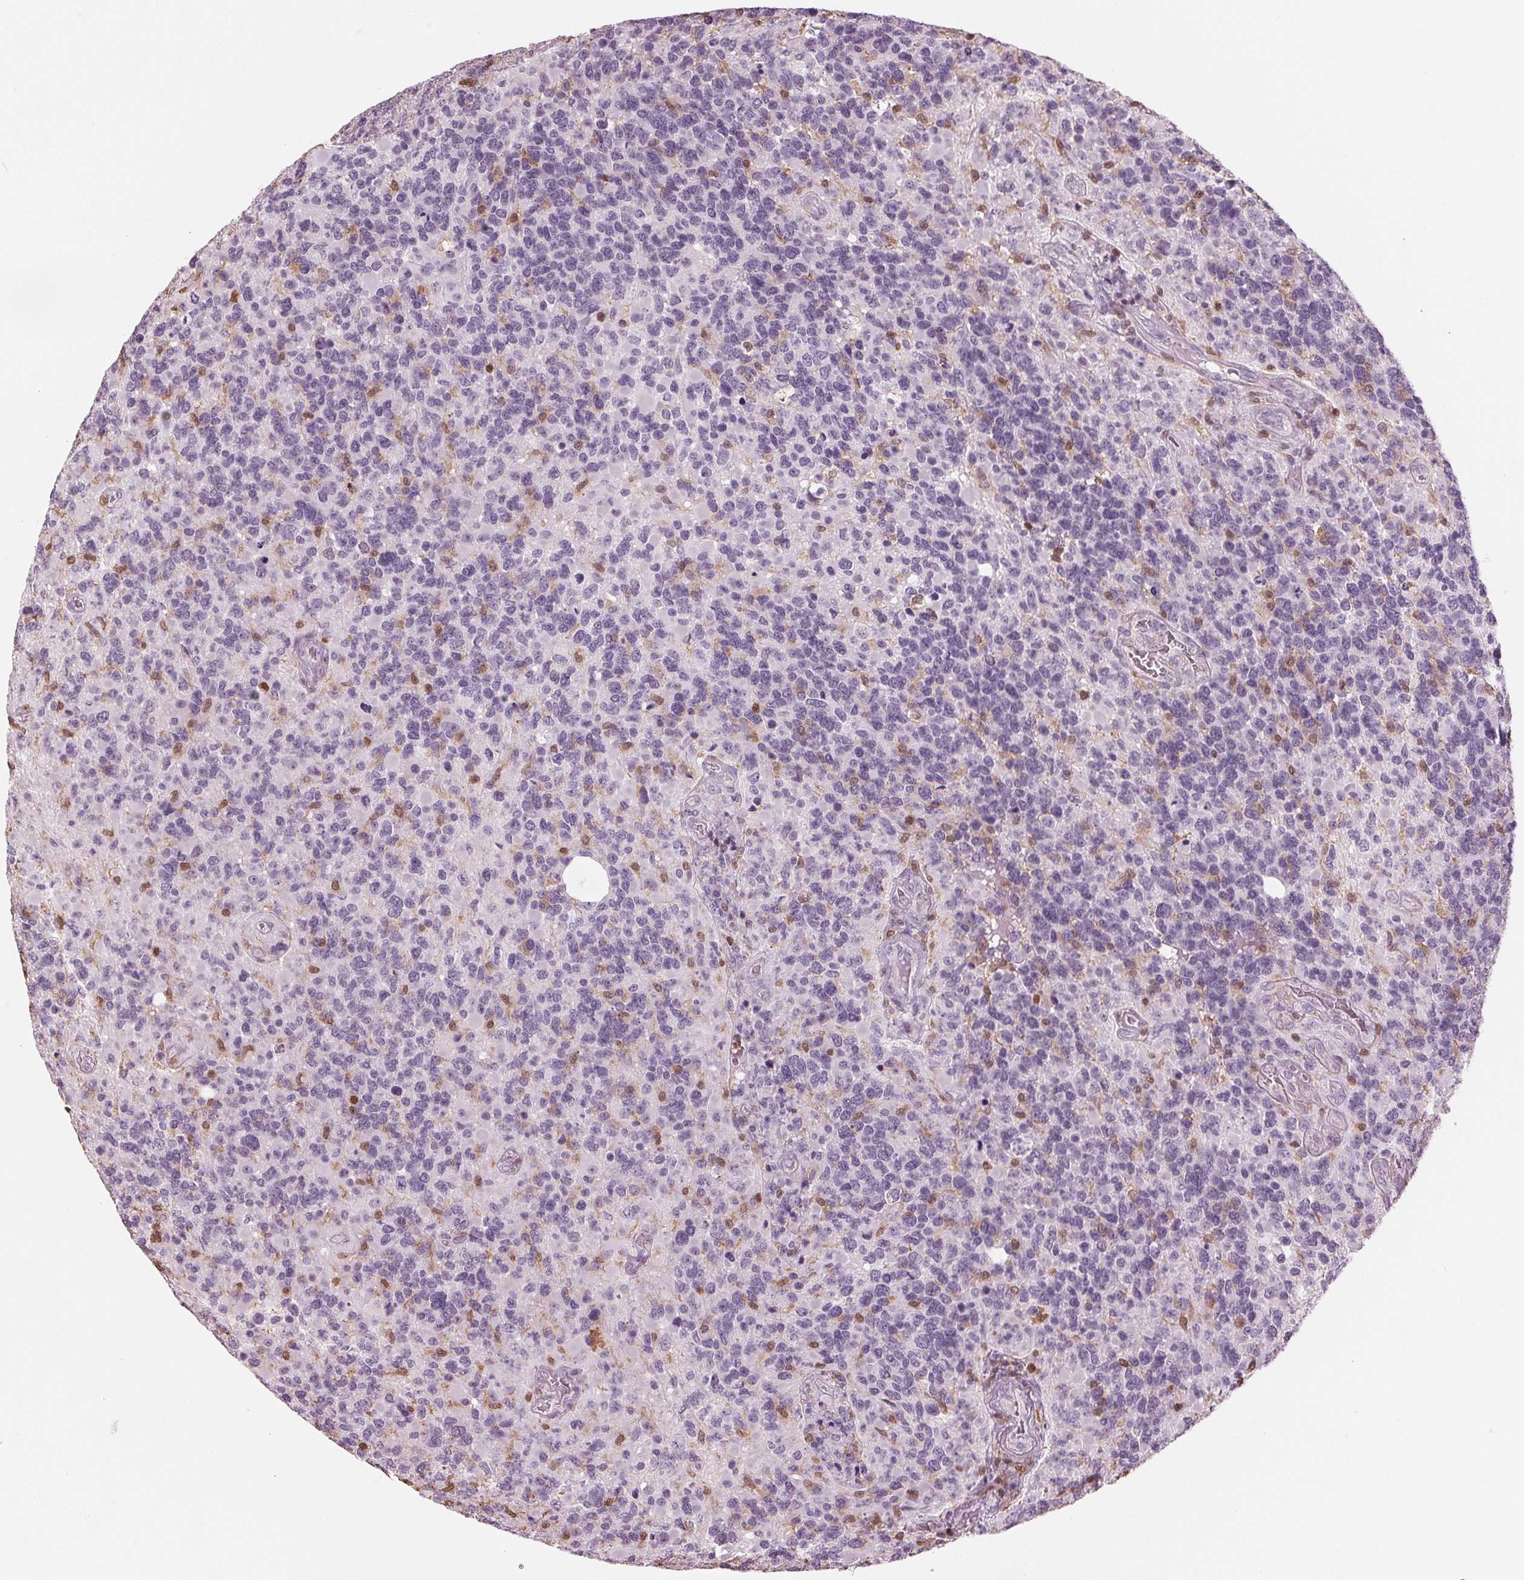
{"staining": {"intensity": "negative", "quantity": "none", "location": "none"}, "tissue": "glioma", "cell_type": "Tumor cells", "image_type": "cancer", "snomed": [{"axis": "morphology", "description": "Glioma, malignant, High grade"}, {"axis": "topography", "description": "Brain"}], "caption": "DAB immunohistochemical staining of malignant glioma (high-grade) reveals no significant expression in tumor cells.", "gene": "BTLA", "patient": {"sex": "female", "age": 40}}